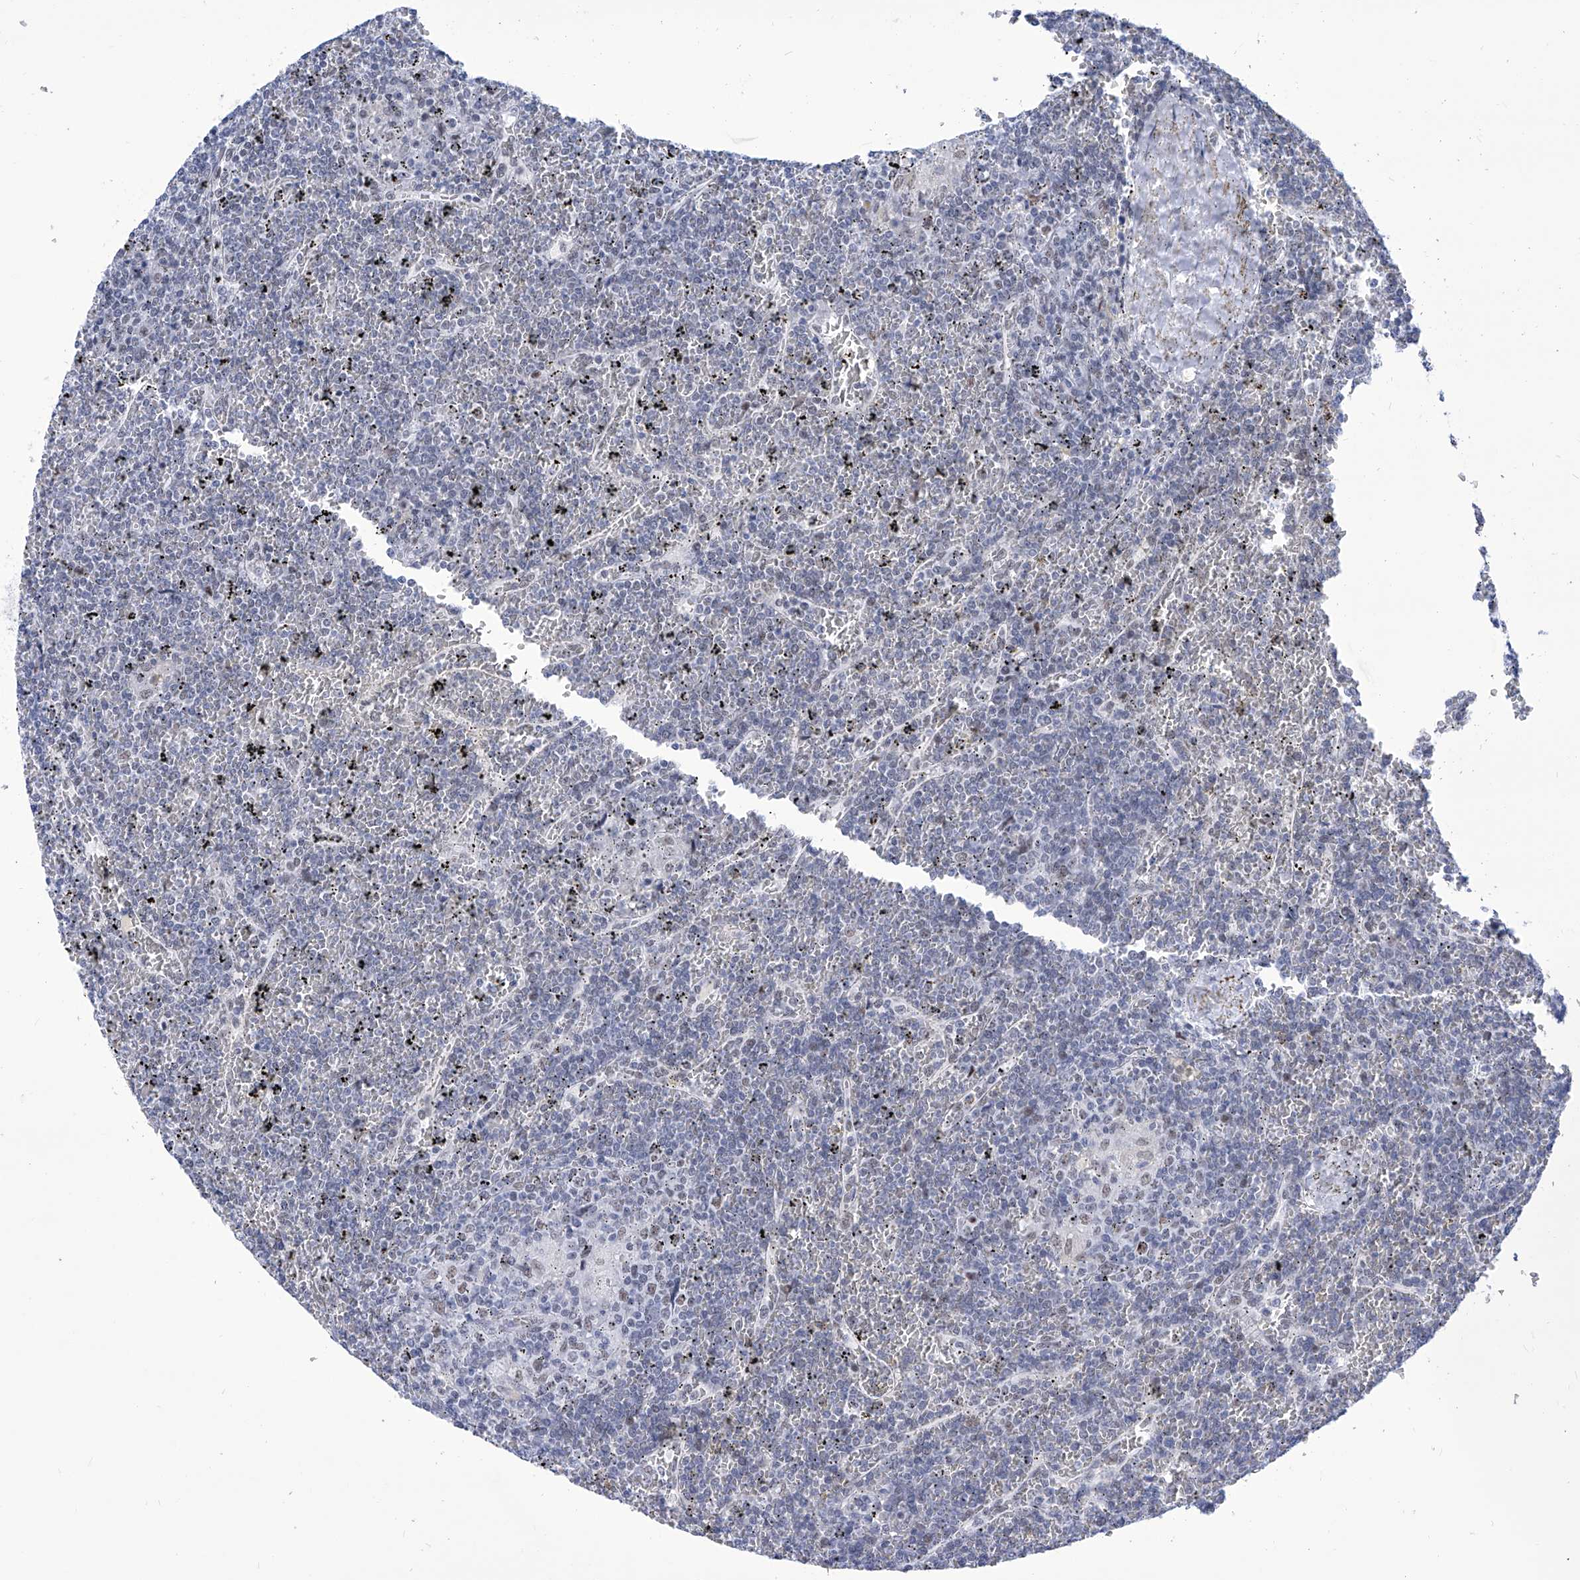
{"staining": {"intensity": "negative", "quantity": "none", "location": "none"}, "tissue": "lymphoma", "cell_type": "Tumor cells", "image_type": "cancer", "snomed": [{"axis": "morphology", "description": "Malignant lymphoma, non-Hodgkin's type, Low grade"}, {"axis": "topography", "description": "Spleen"}], "caption": "Immunohistochemical staining of human malignant lymphoma, non-Hodgkin's type (low-grade) displays no significant staining in tumor cells.", "gene": "SART1", "patient": {"sex": "female", "age": 19}}